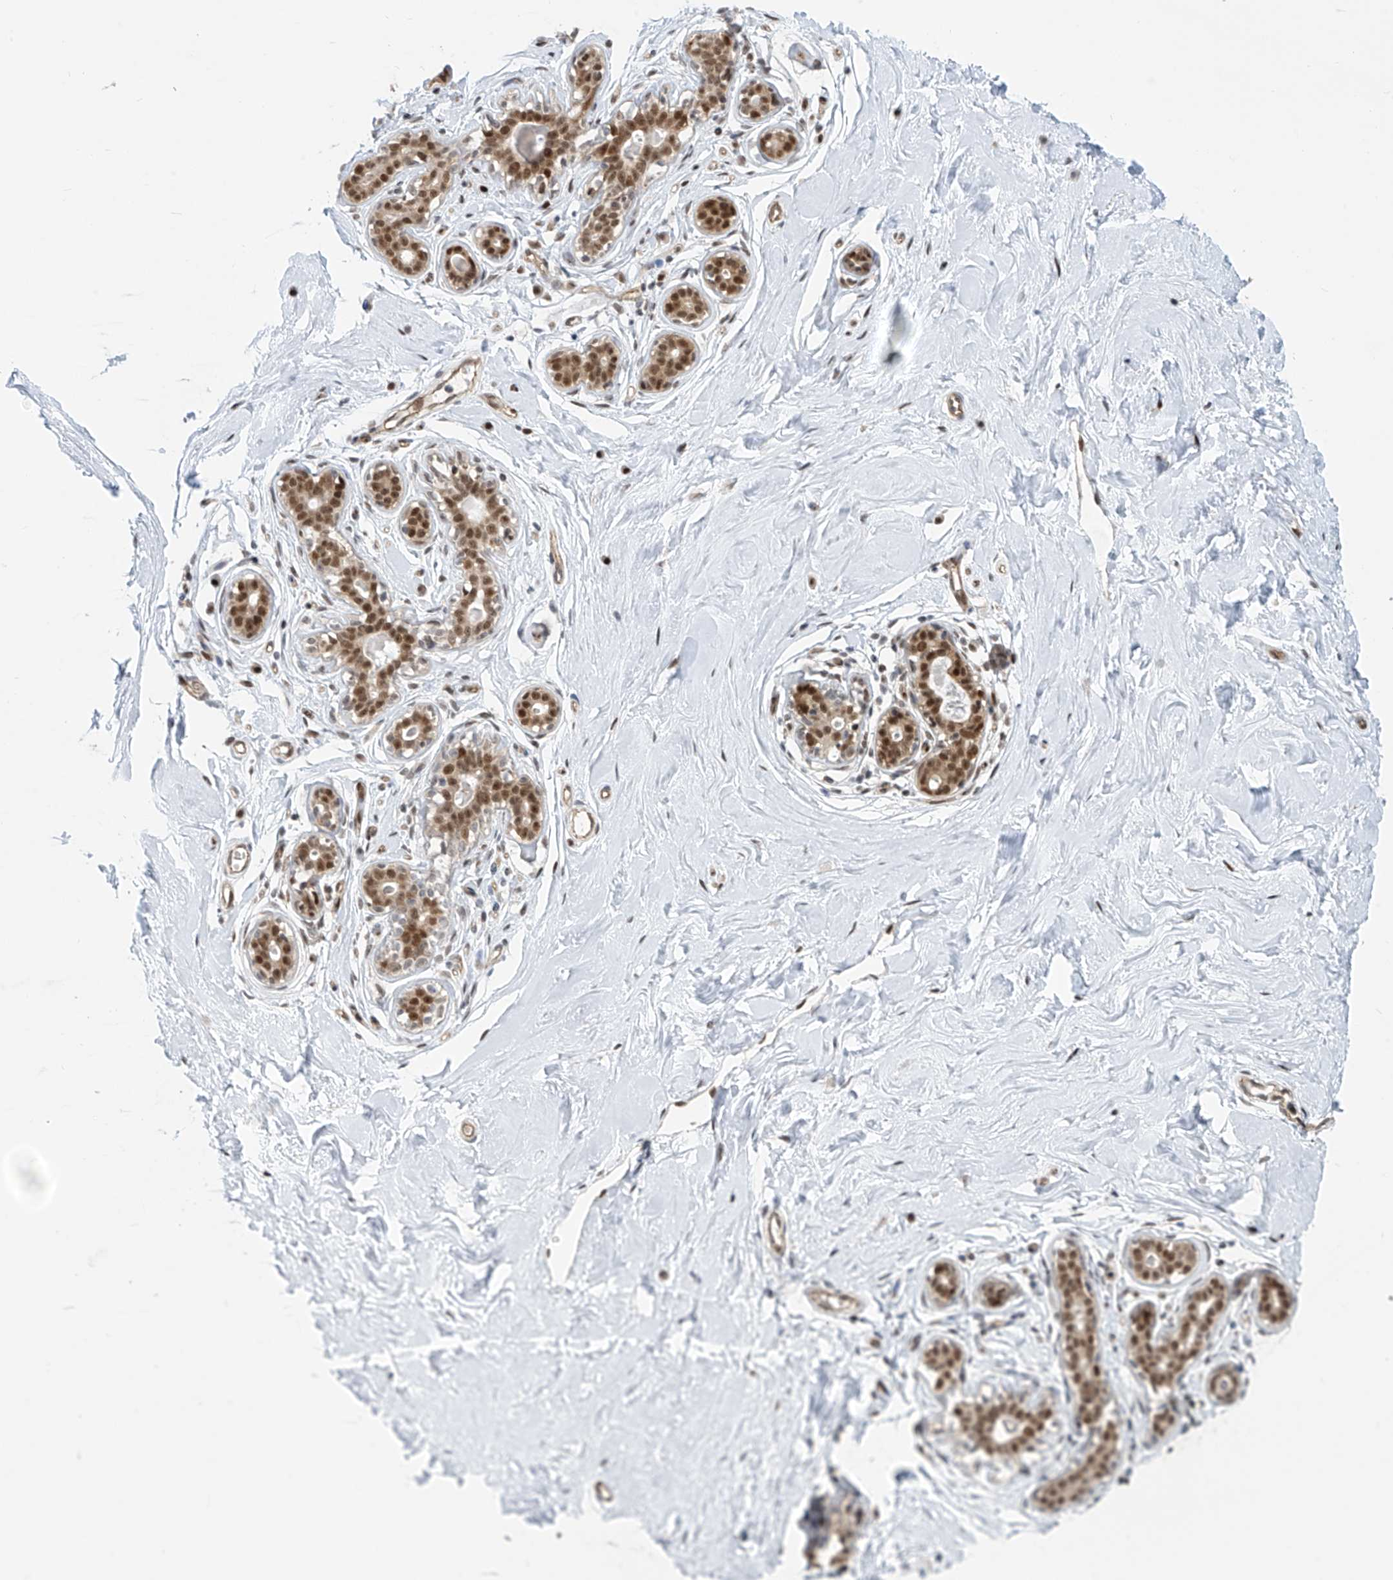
{"staining": {"intensity": "moderate", "quantity": "25%-75%", "location": "cytoplasmic/membranous,nuclear"}, "tissue": "breast", "cell_type": "Adipocytes", "image_type": "normal", "snomed": [{"axis": "morphology", "description": "Normal tissue, NOS"}, {"axis": "morphology", "description": "Adenoma, NOS"}, {"axis": "topography", "description": "Breast"}], "caption": "Benign breast was stained to show a protein in brown. There is medium levels of moderate cytoplasmic/membranous,nuclear staining in approximately 25%-75% of adipocytes.", "gene": "LAGE3", "patient": {"sex": "female", "age": 23}}